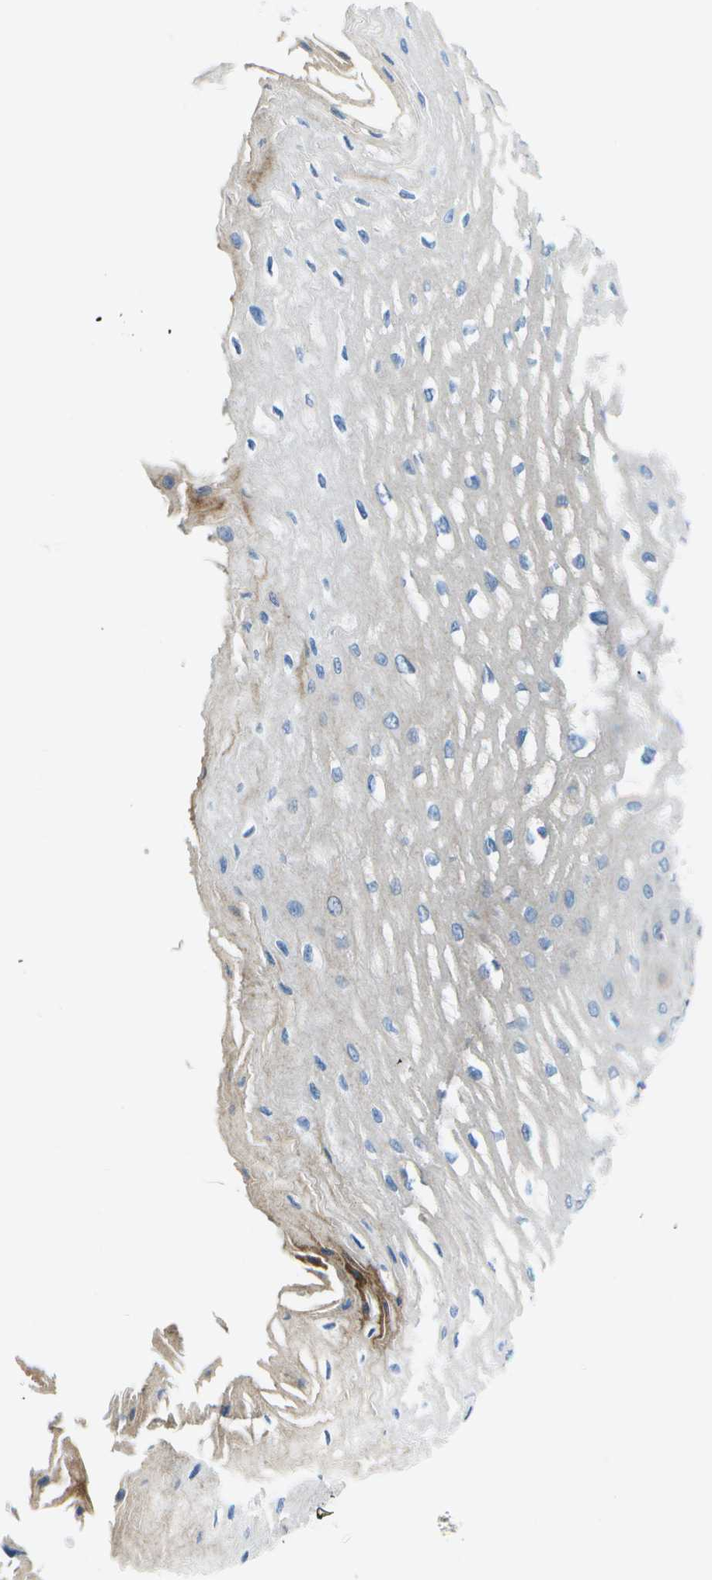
{"staining": {"intensity": "weak", "quantity": "<25%", "location": "cytoplasmic/membranous"}, "tissue": "esophagus", "cell_type": "Squamous epithelial cells", "image_type": "normal", "snomed": [{"axis": "morphology", "description": "Normal tissue, NOS"}, {"axis": "topography", "description": "Esophagus"}], "caption": "Esophagus was stained to show a protein in brown. There is no significant positivity in squamous epithelial cells. The staining was performed using DAB to visualize the protein expression in brown, while the nuclei were stained in blue with hematoxylin (Magnification: 20x).", "gene": "DCT", "patient": {"sex": "male", "age": 54}}